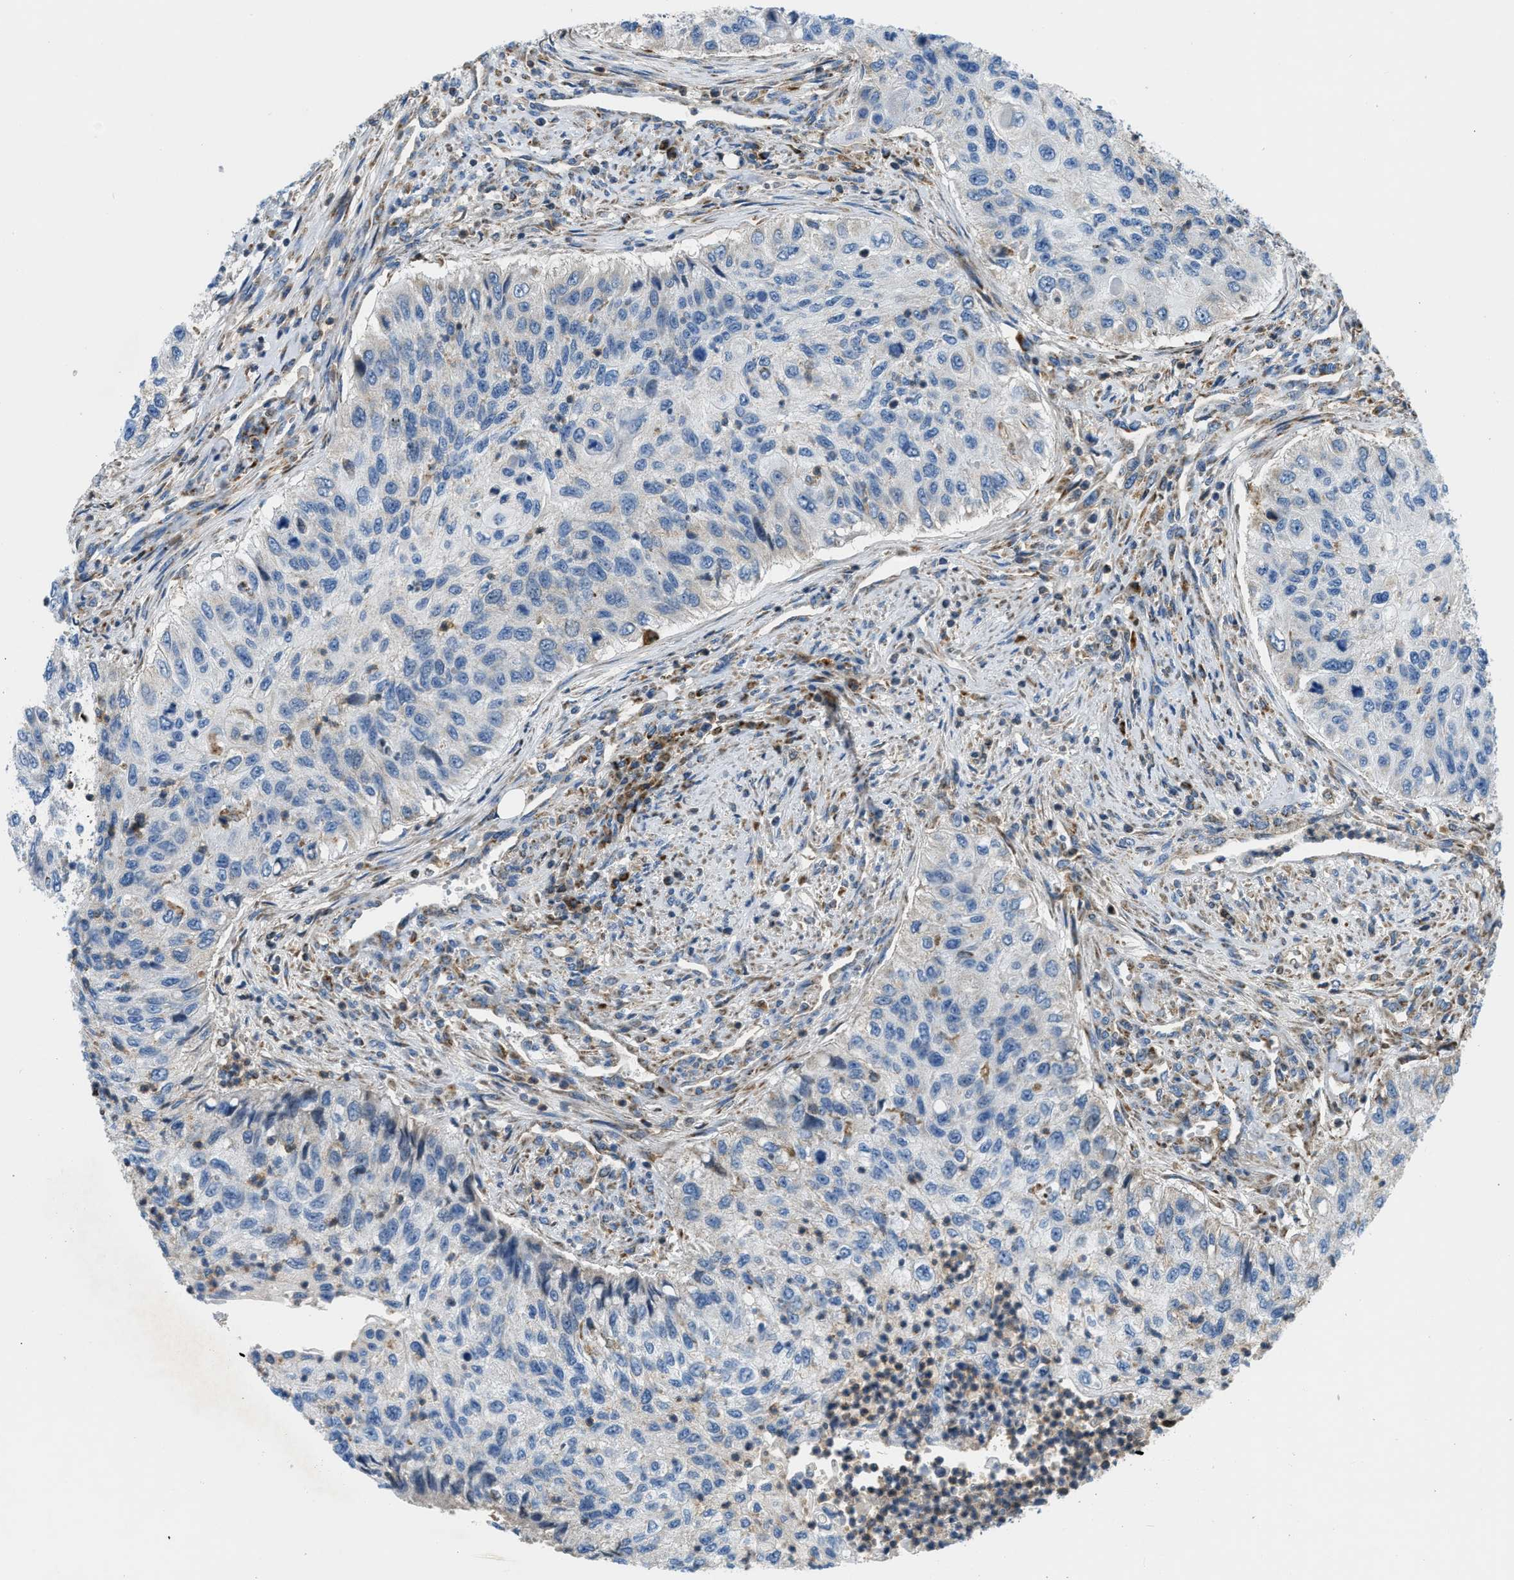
{"staining": {"intensity": "negative", "quantity": "none", "location": "none"}, "tissue": "urothelial cancer", "cell_type": "Tumor cells", "image_type": "cancer", "snomed": [{"axis": "morphology", "description": "Urothelial carcinoma, High grade"}, {"axis": "topography", "description": "Urinary bladder"}], "caption": "The immunohistochemistry histopathology image has no significant staining in tumor cells of urothelial carcinoma (high-grade) tissue.", "gene": "ACADVL", "patient": {"sex": "female", "age": 60}}